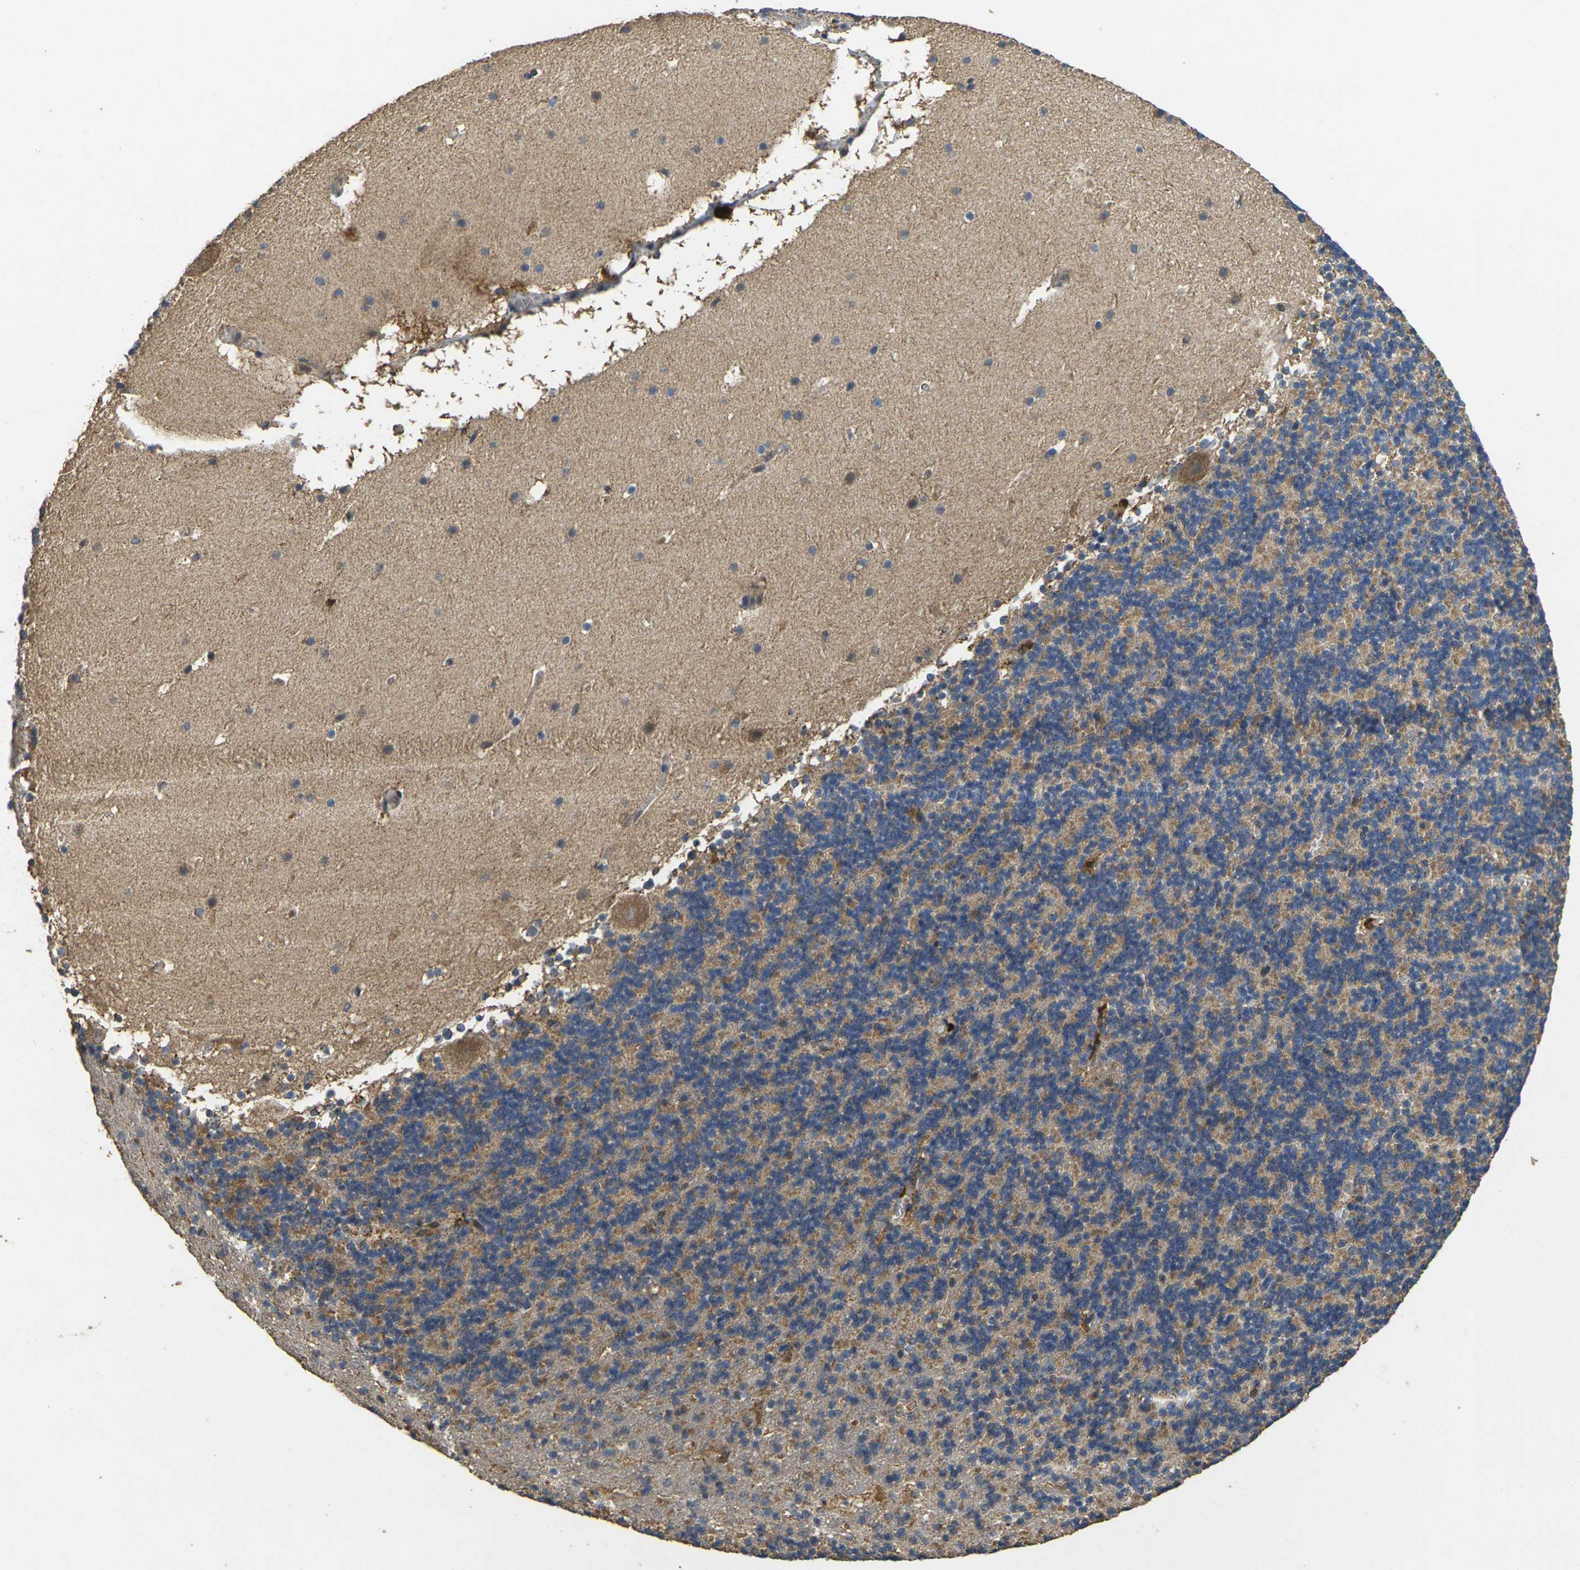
{"staining": {"intensity": "moderate", "quantity": ">75%", "location": "cytoplasmic/membranous"}, "tissue": "cerebellum", "cell_type": "Cells in granular layer", "image_type": "normal", "snomed": [{"axis": "morphology", "description": "Normal tissue, NOS"}, {"axis": "topography", "description": "Cerebellum"}], "caption": "Immunohistochemical staining of normal cerebellum exhibits >75% levels of moderate cytoplasmic/membranous protein positivity in approximately >75% of cells in granular layer. Immunohistochemistry (ihc) stains the protein of interest in brown and the nuclei are stained blue.", "gene": "MAPK11", "patient": {"sex": "male", "age": 45}}